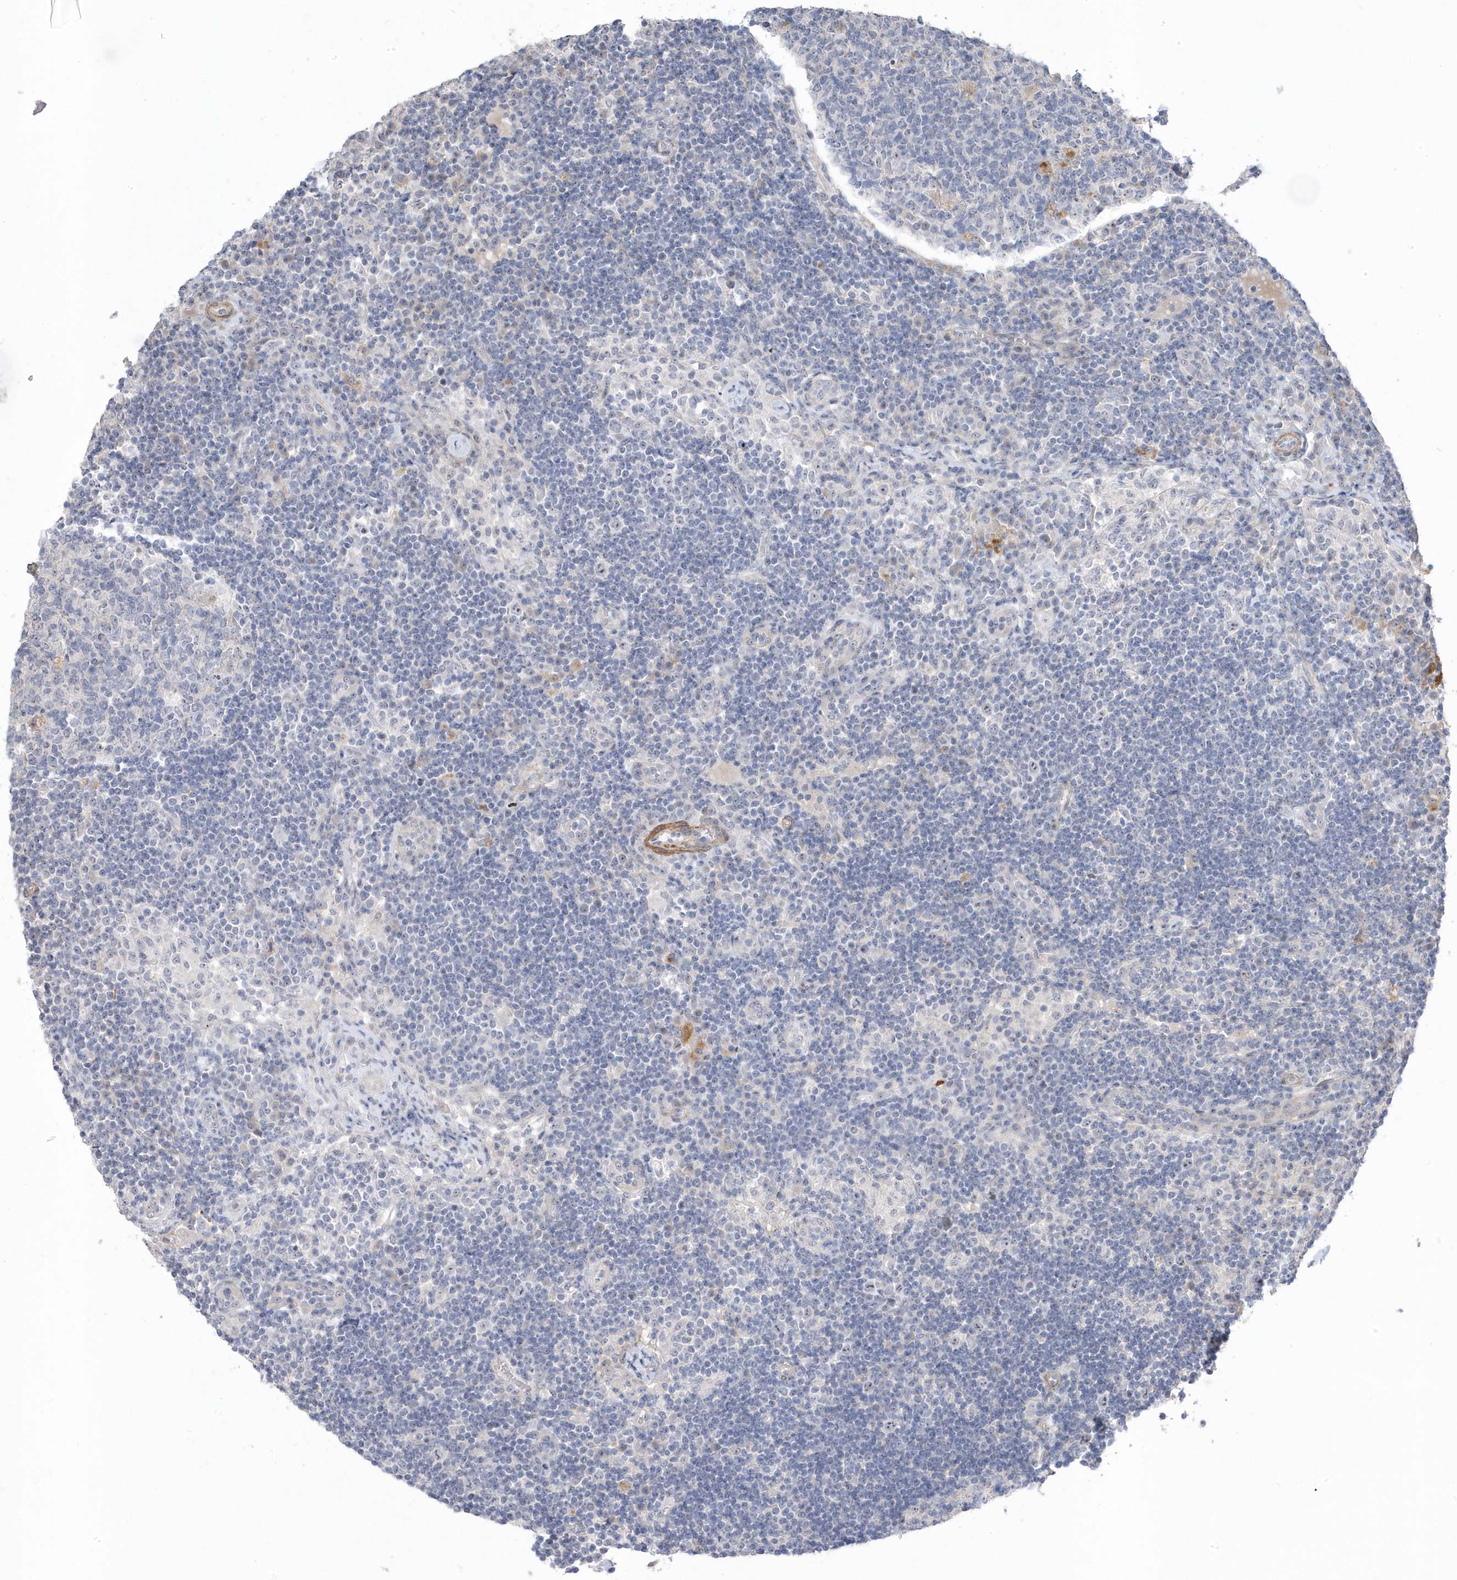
{"staining": {"intensity": "negative", "quantity": "none", "location": "none"}, "tissue": "lymph node", "cell_type": "Germinal center cells", "image_type": "normal", "snomed": [{"axis": "morphology", "description": "Normal tissue, NOS"}, {"axis": "topography", "description": "Lymph node"}], "caption": "Histopathology image shows no significant protein positivity in germinal center cells of benign lymph node.", "gene": "GTPBP6", "patient": {"sex": "female", "age": 53}}